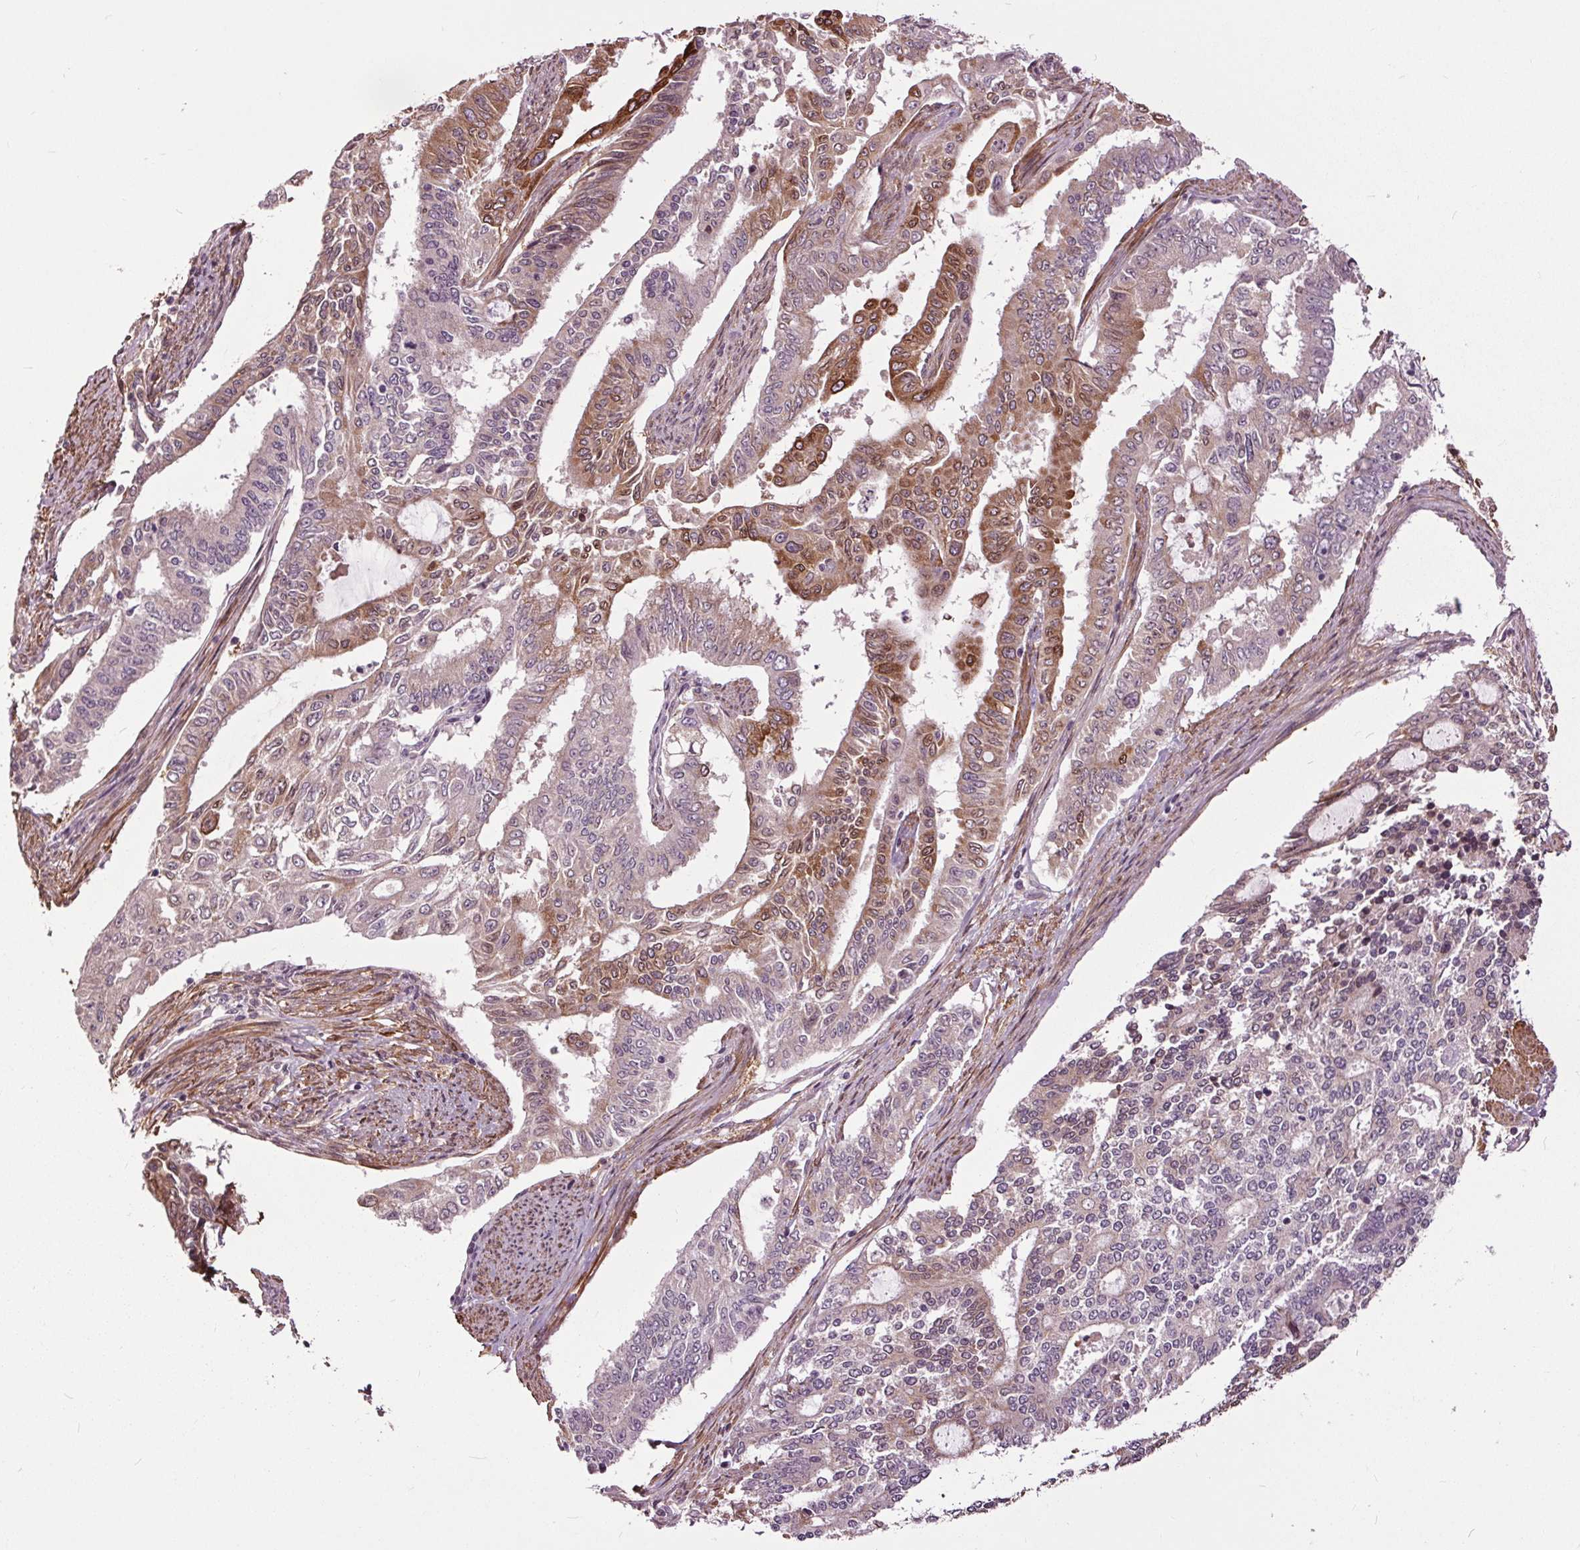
{"staining": {"intensity": "strong", "quantity": "25%-75%", "location": "cytoplasmic/membranous"}, "tissue": "endometrial cancer", "cell_type": "Tumor cells", "image_type": "cancer", "snomed": [{"axis": "morphology", "description": "Adenocarcinoma, NOS"}, {"axis": "topography", "description": "Uterus"}], "caption": "Immunohistochemistry photomicrograph of human endometrial cancer (adenocarcinoma) stained for a protein (brown), which exhibits high levels of strong cytoplasmic/membranous staining in about 25%-75% of tumor cells.", "gene": "HAUS5", "patient": {"sex": "female", "age": 59}}